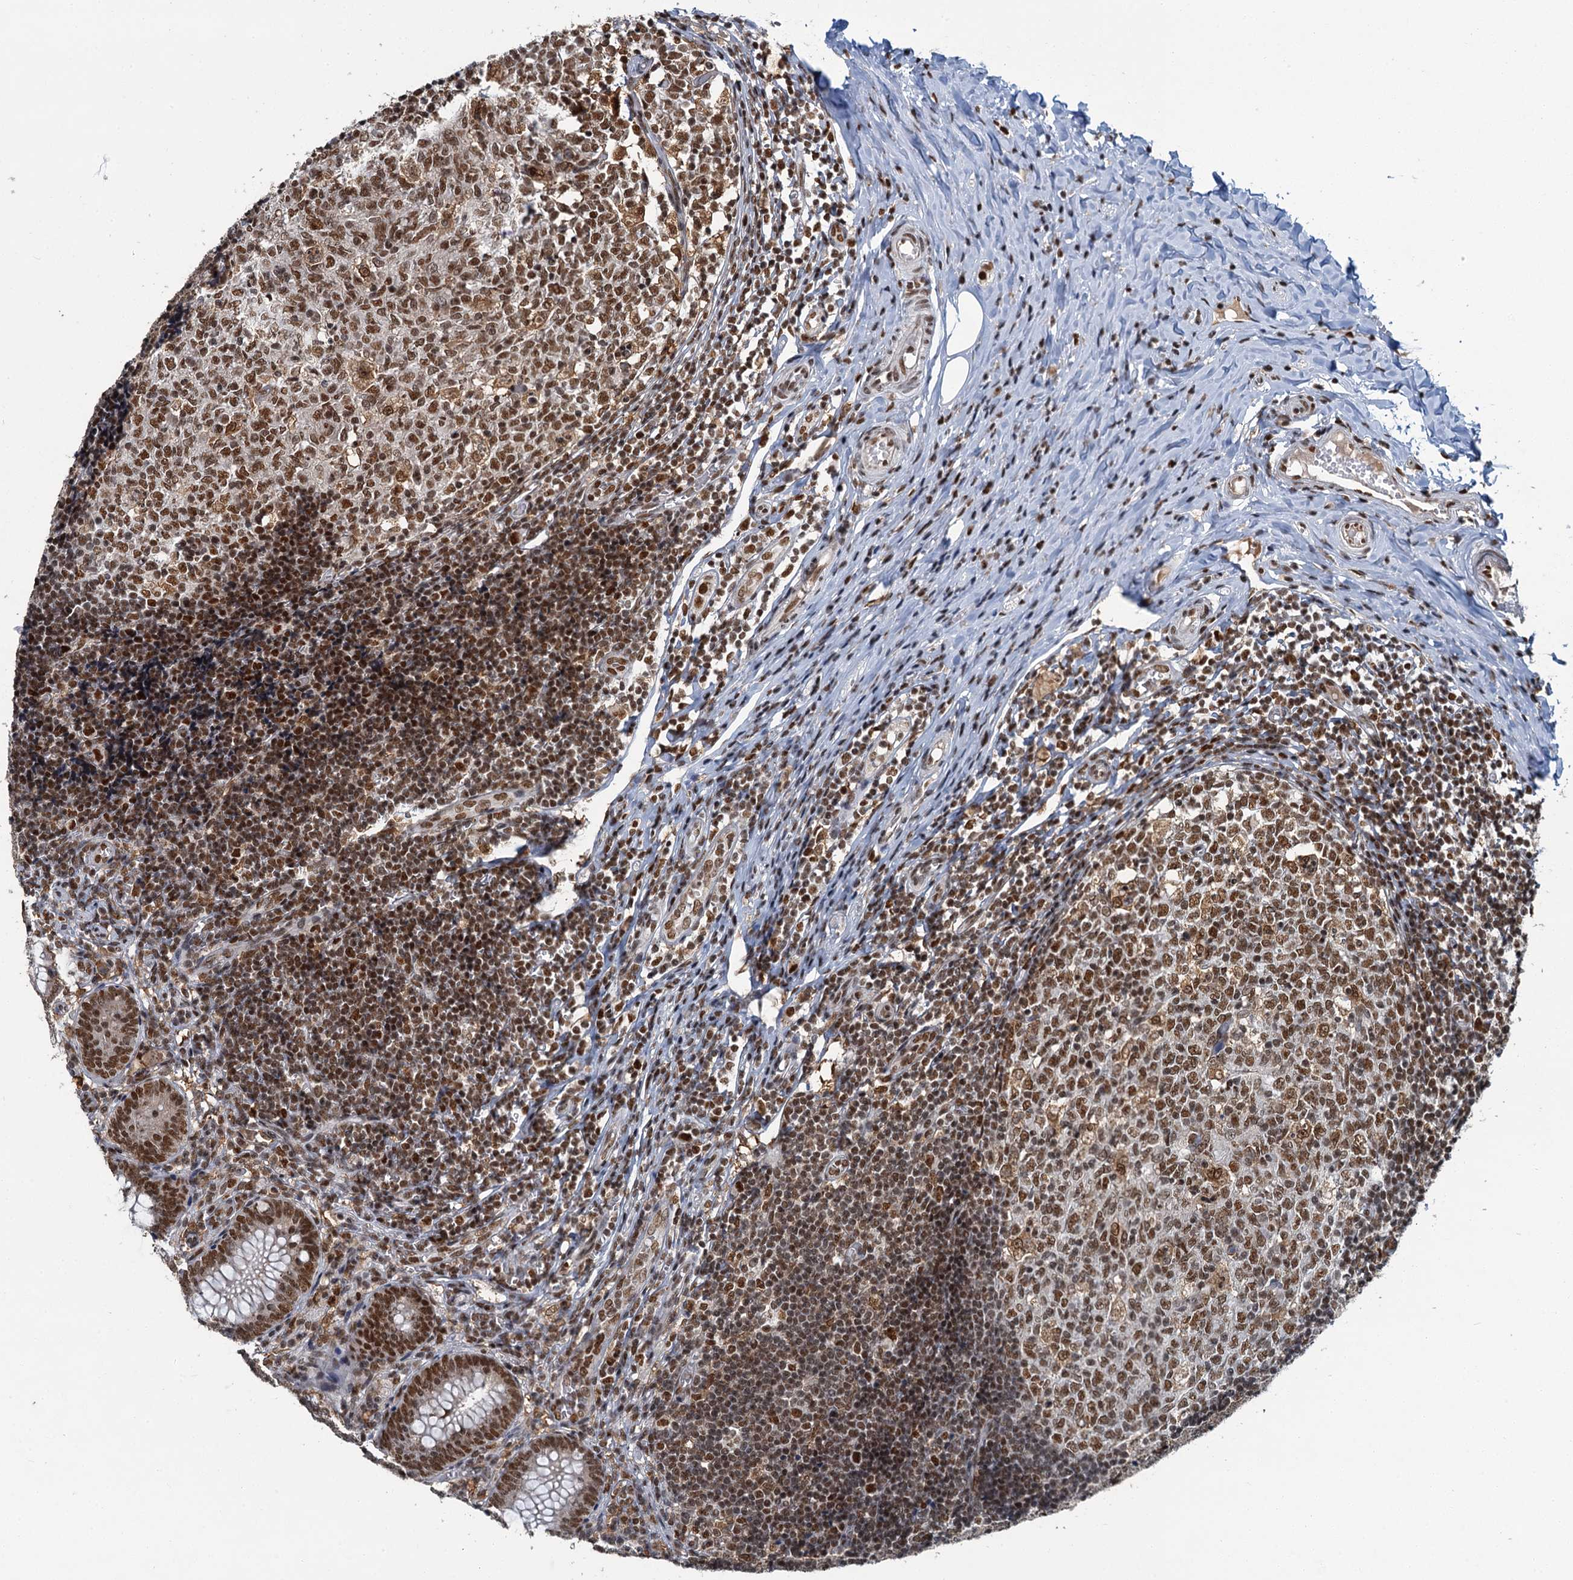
{"staining": {"intensity": "moderate", "quantity": ">75%", "location": "nuclear"}, "tissue": "appendix", "cell_type": "Glandular cells", "image_type": "normal", "snomed": [{"axis": "morphology", "description": "Normal tissue, NOS"}, {"axis": "topography", "description": "Appendix"}], "caption": "Immunohistochemical staining of benign appendix displays moderate nuclear protein staining in about >75% of glandular cells.", "gene": "PPHLN1", "patient": {"sex": "male", "age": 8}}